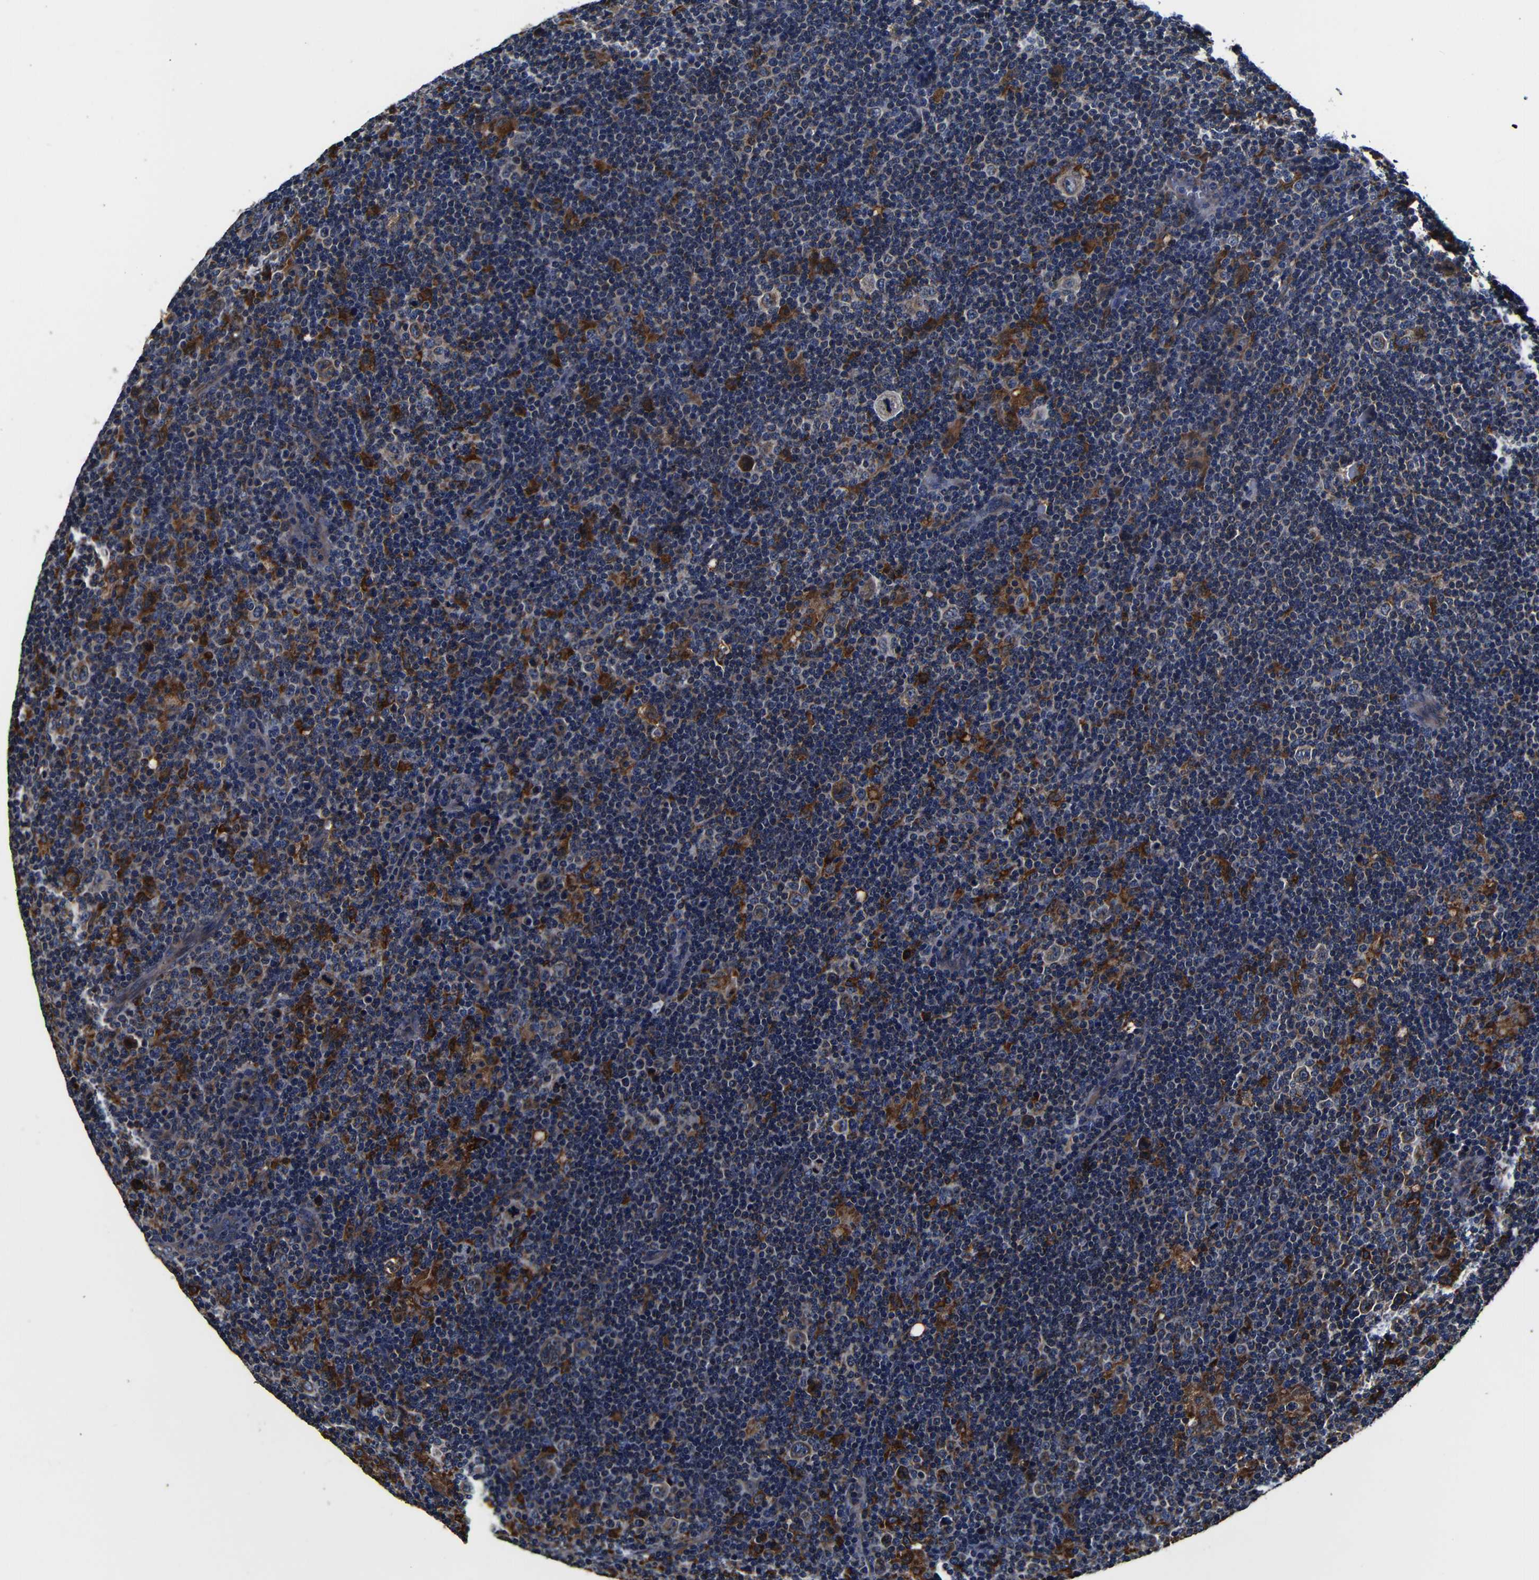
{"staining": {"intensity": "weak", "quantity": ">75%", "location": "cytoplasmic/membranous"}, "tissue": "lymphoma", "cell_type": "Tumor cells", "image_type": "cancer", "snomed": [{"axis": "morphology", "description": "Hodgkin's disease, NOS"}, {"axis": "topography", "description": "Lymph node"}], "caption": "An IHC histopathology image of tumor tissue is shown. Protein staining in brown labels weak cytoplasmic/membranous positivity in lymphoma within tumor cells. (Brightfield microscopy of DAB IHC at high magnification).", "gene": "SCN9A", "patient": {"sex": "female", "age": 57}}